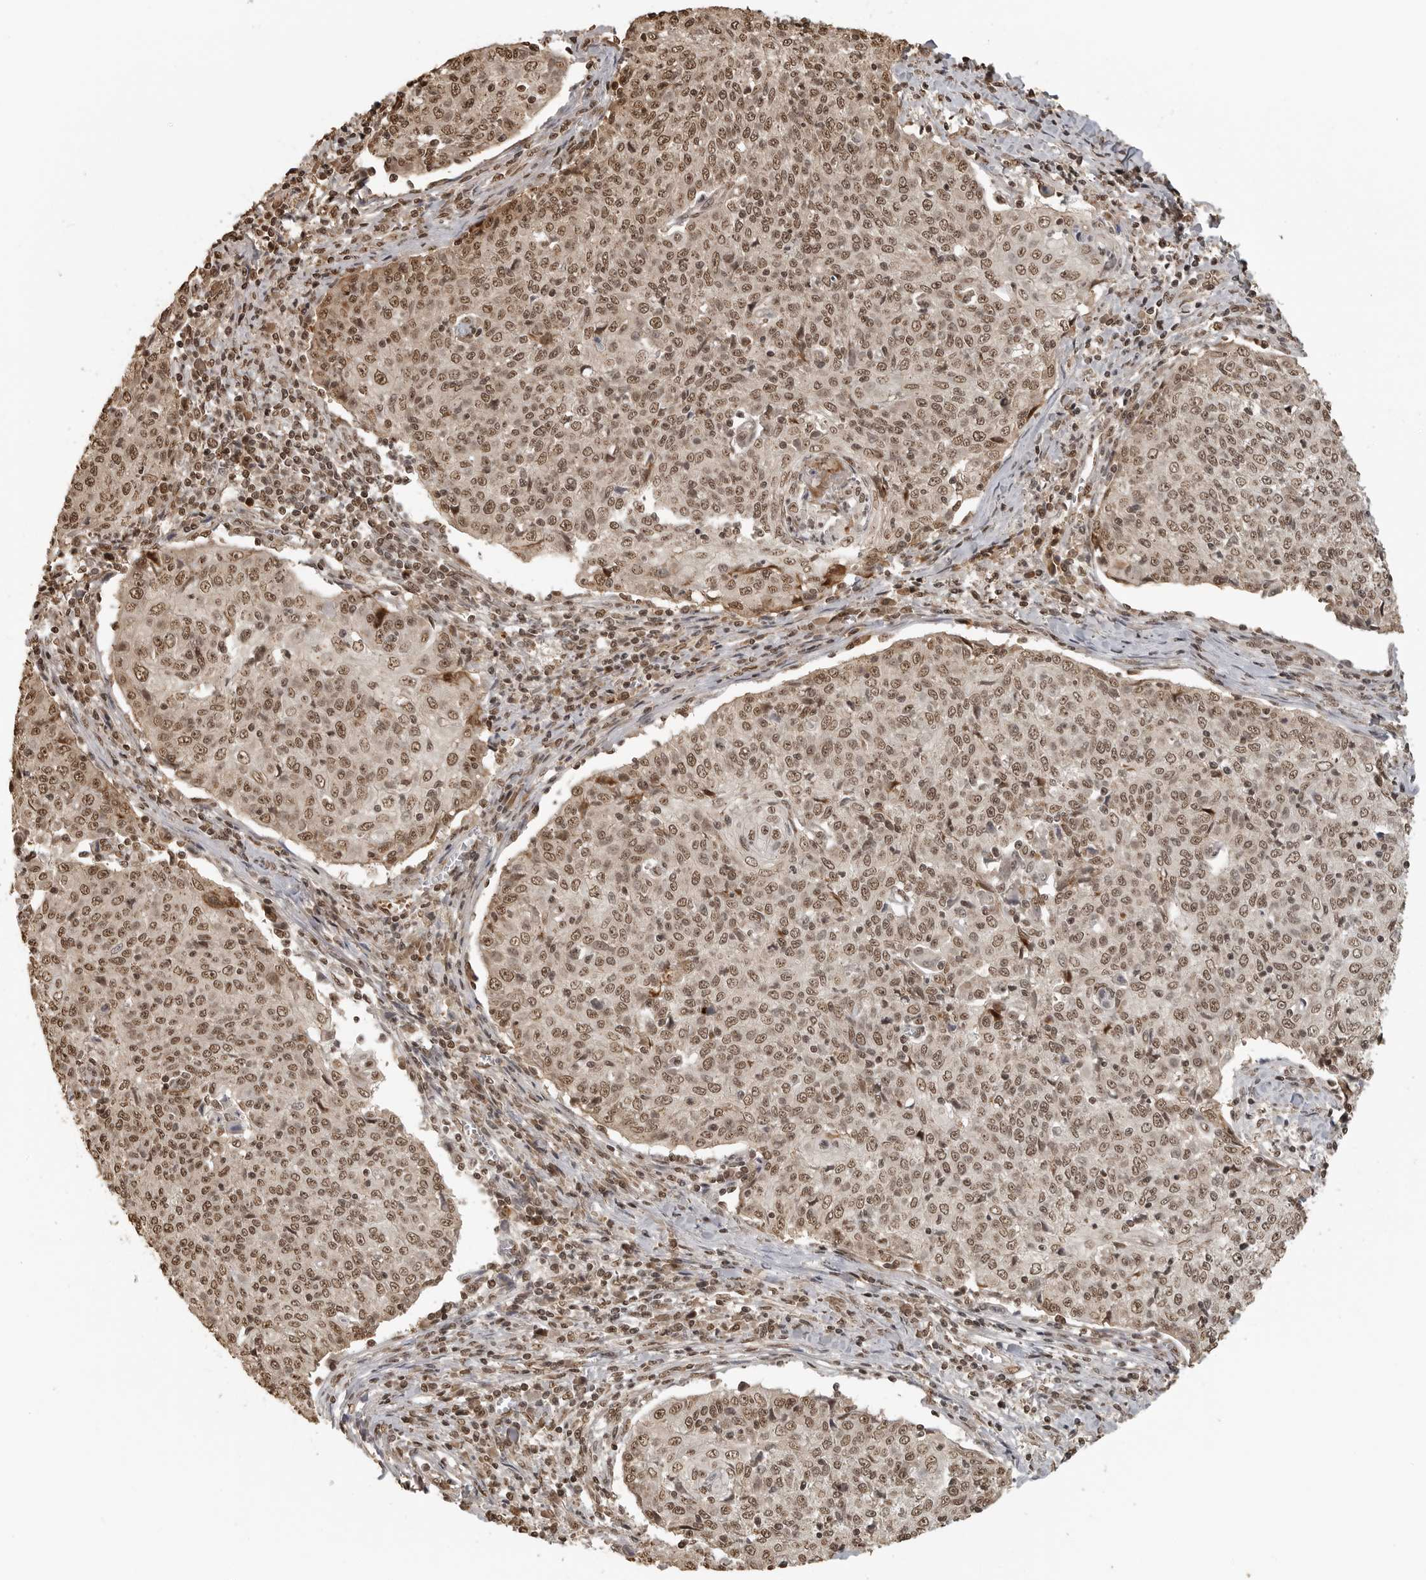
{"staining": {"intensity": "moderate", "quantity": ">75%", "location": "nuclear"}, "tissue": "cervical cancer", "cell_type": "Tumor cells", "image_type": "cancer", "snomed": [{"axis": "morphology", "description": "Squamous cell carcinoma, NOS"}, {"axis": "topography", "description": "Cervix"}], "caption": "This image exhibits immunohistochemistry (IHC) staining of human squamous cell carcinoma (cervical), with medium moderate nuclear staining in about >75% of tumor cells.", "gene": "CLOCK", "patient": {"sex": "female", "age": 48}}